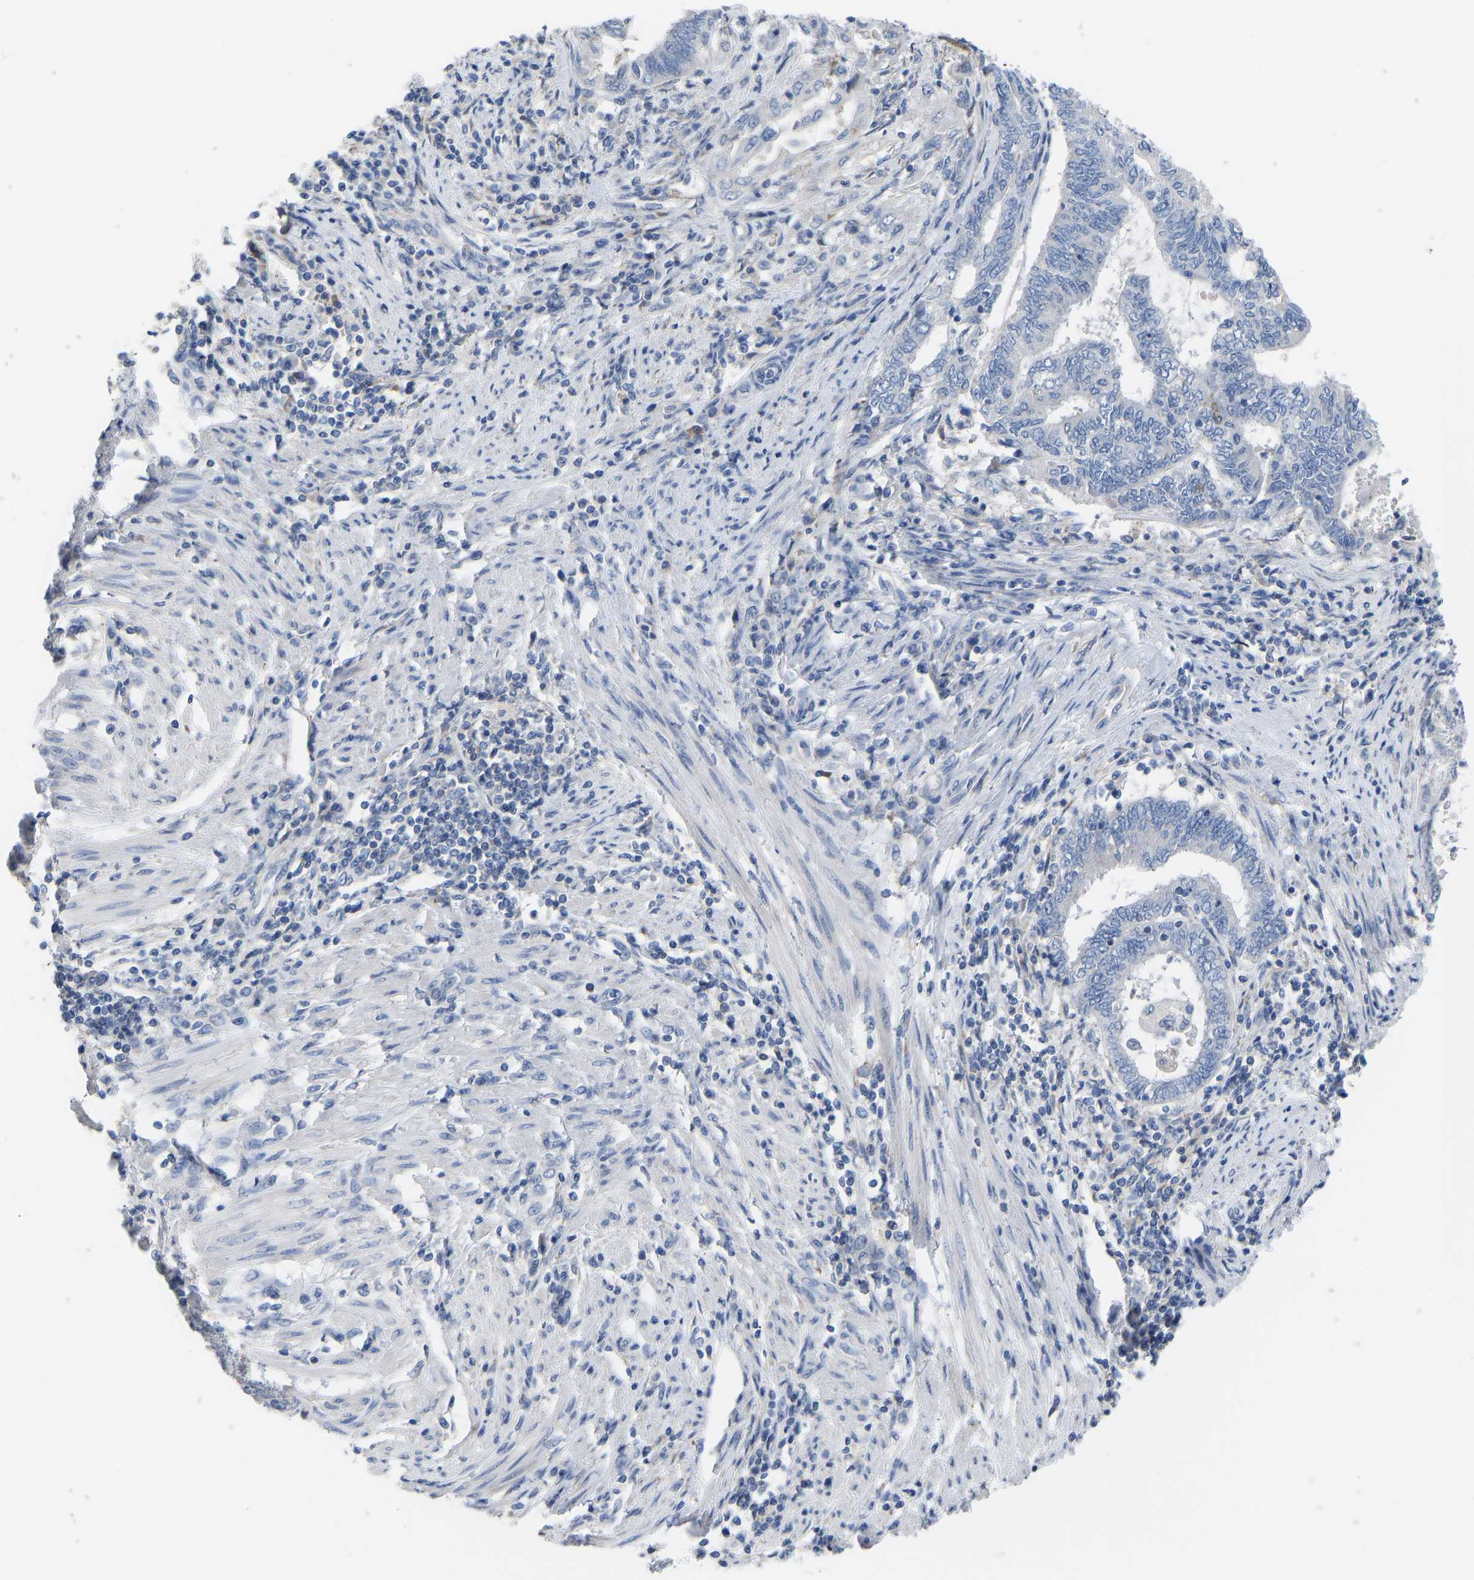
{"staining": {"intensity": "negative", "quantity": "none", "location": "none"}, "tissue": "endometrial cancer", "cell_type": "Tumor cells", "image_type": "cancer", "snomed": [{"axis": "morphology", "description": "Adenocarcinoma, NOS"}, {"axis": "topography", "description": "Uterus"}, {"axis": "topography", "description": "Endometrium"}], "caption": "A high-resolution histopathology image shows IHC staining of endometrial adenocarcinoma, which displays no significant positivity in tumor cells.", "gene": "OLIG2", "patient": {"sex": "female", "age": 70}}